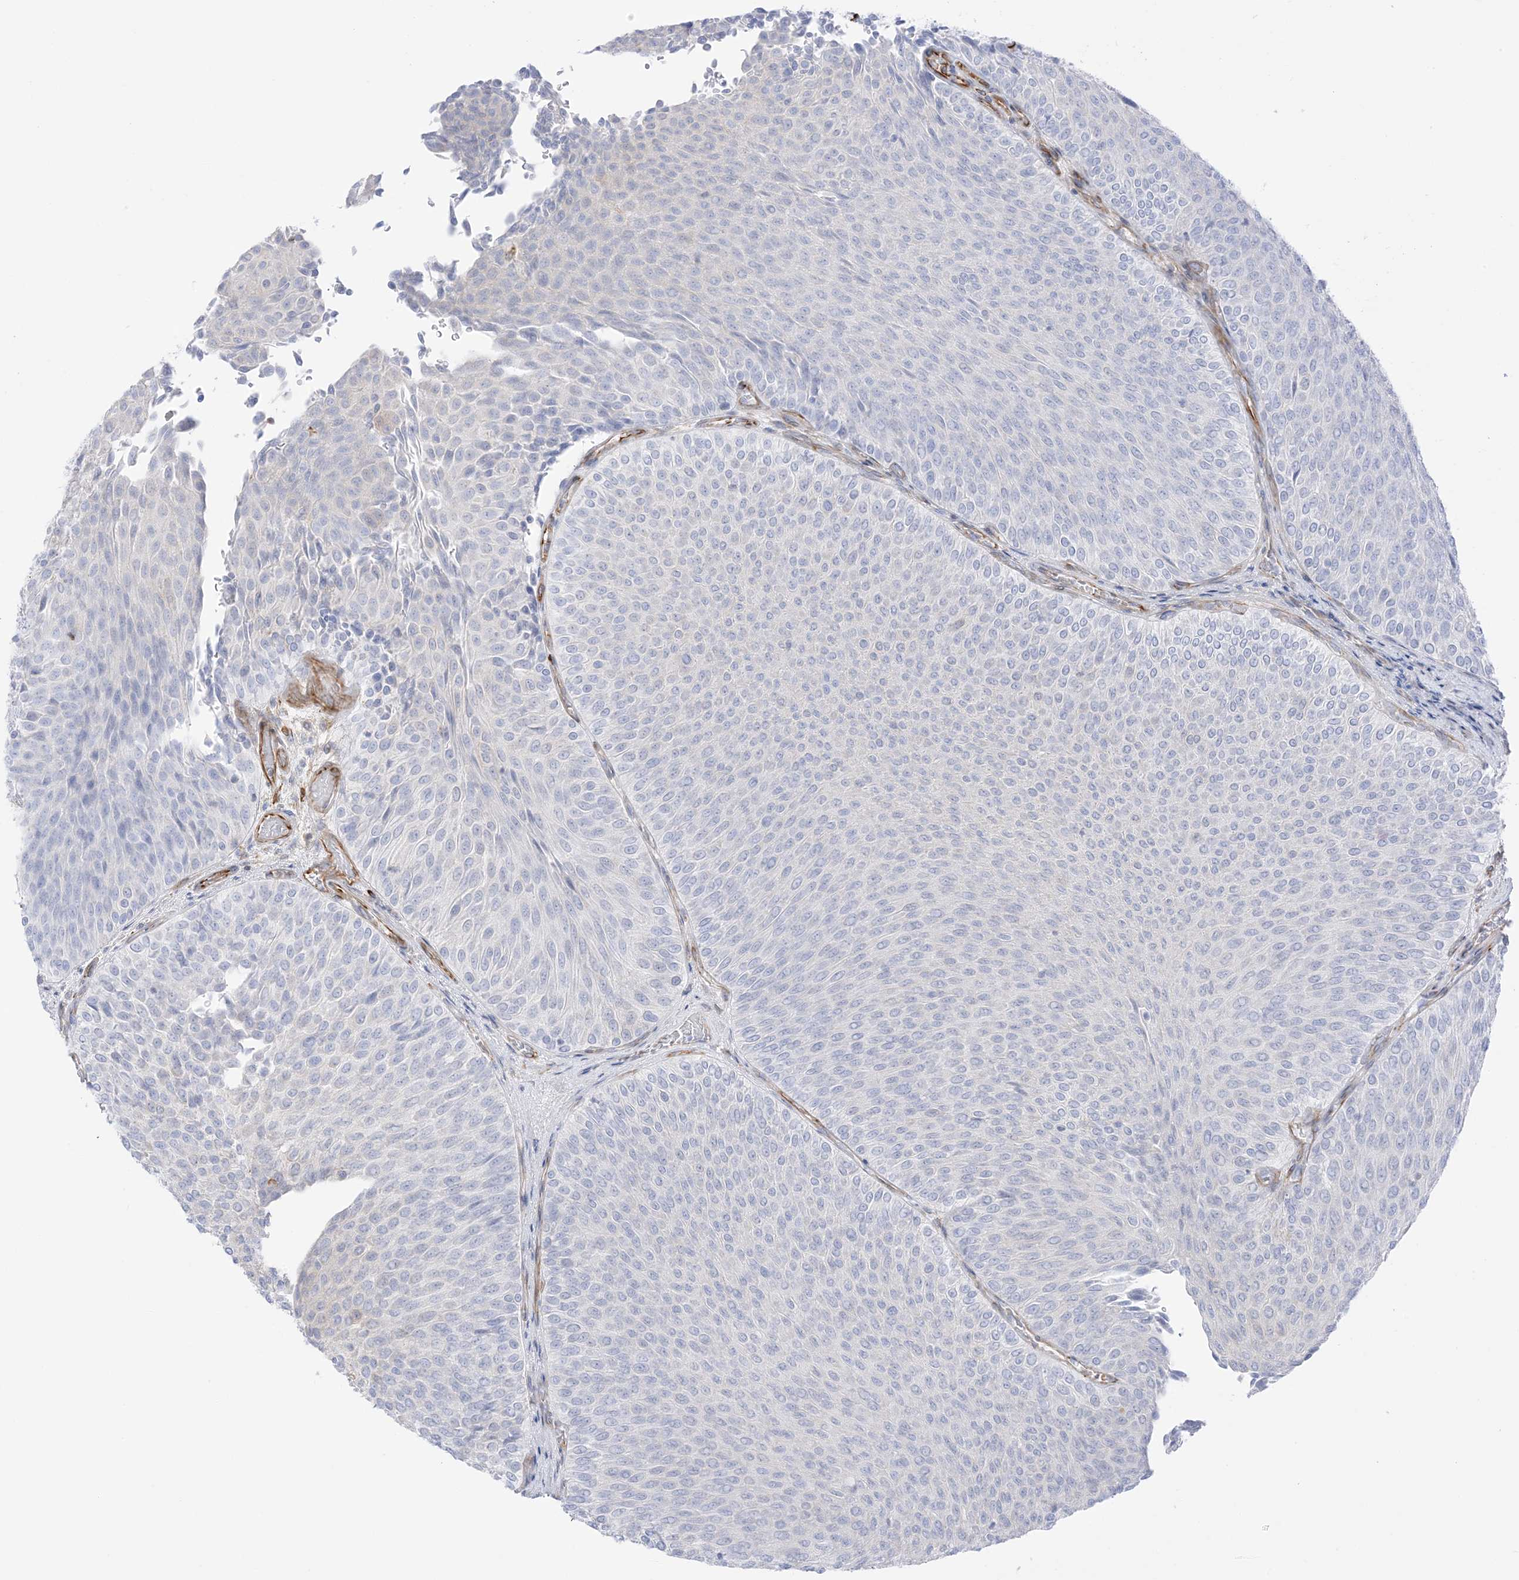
{"staining": {"intensity": "negative", "quantity": "none", "location": "none"}, "tissue": "urothelial cancer", "cell_type": "Tumor cells", "image_type": "cancer", "snomed": [{"axis": "morphology", "description": "Urothelial carcinoma, Low grade"}, {"axis": "topography", "description": "Urinary bladder"}], "caption": "An IHC image of low-grade urothelial carcinoma is shown. There is no staining in tumor cells of low-grade urothelial carcinoma.", "gene": "PID1", "patient": {"sex": "male", "age": 78}}